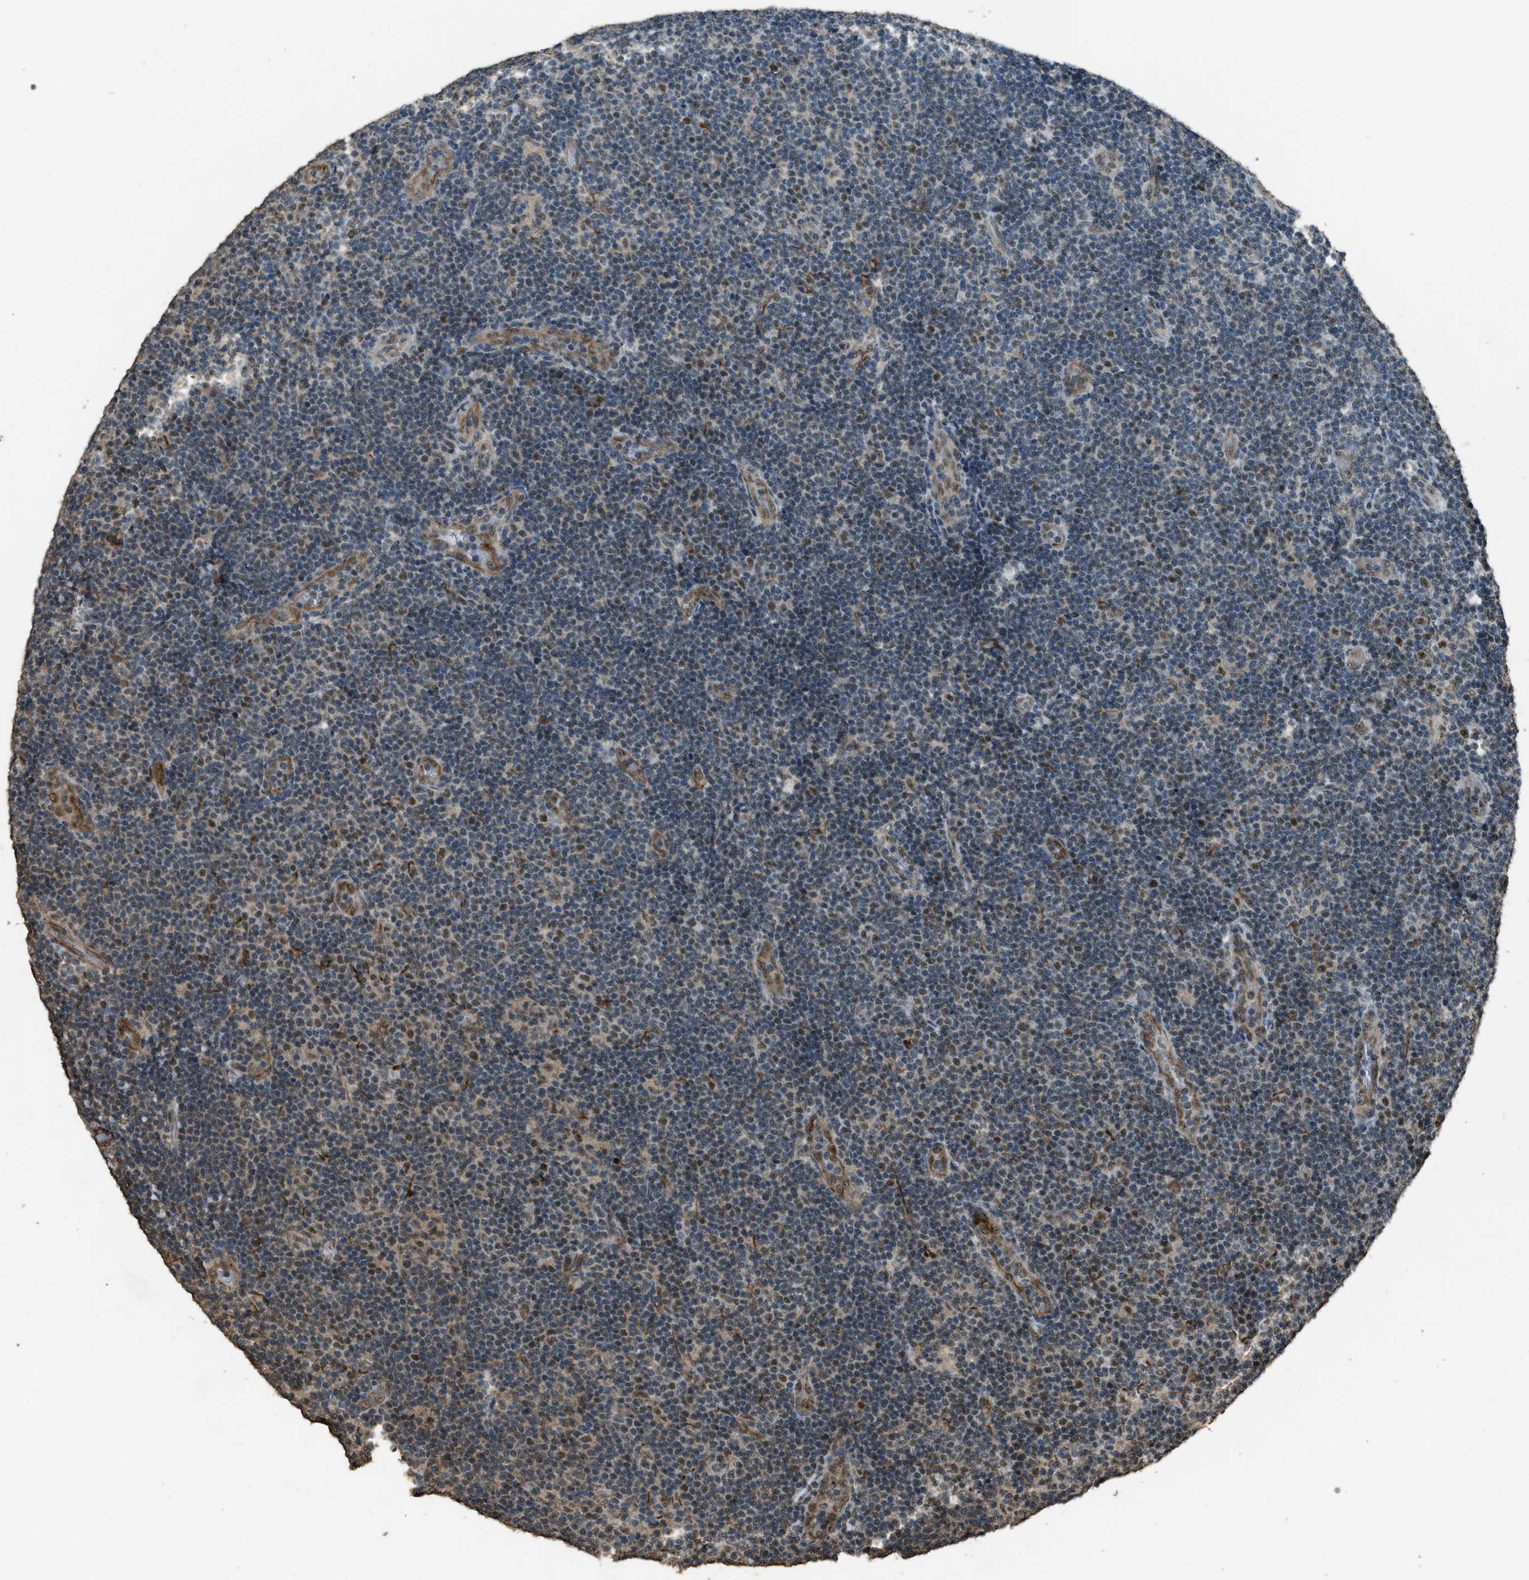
{"staining": {"intensity": "moderate", "quantity": "<25%", "location": "nuclear"}, "tissue": "lymphoma", "cell_type": "Tumor cells", "image_type": "cancer", "snomed": [{"axis": "morphology", "description": "Malignant lymphoma, non-Hodgkin's type, Low grade"}, {"axis": "topography", "description": "Lymph node"}], "caption": "Brown immunohistochemical staining in lymphoma displays moderate nuclear expression in about <25% of tumor cells. The staining was performed using DAB (3,3'-diaminobenzidine) to visualize the protein expression in brown, while the nuclei were stained in blue with hematoxylin (Magnification: 20x).", "gene": "SERTAD2", "patient": {"sex": "male", "age": 83}}